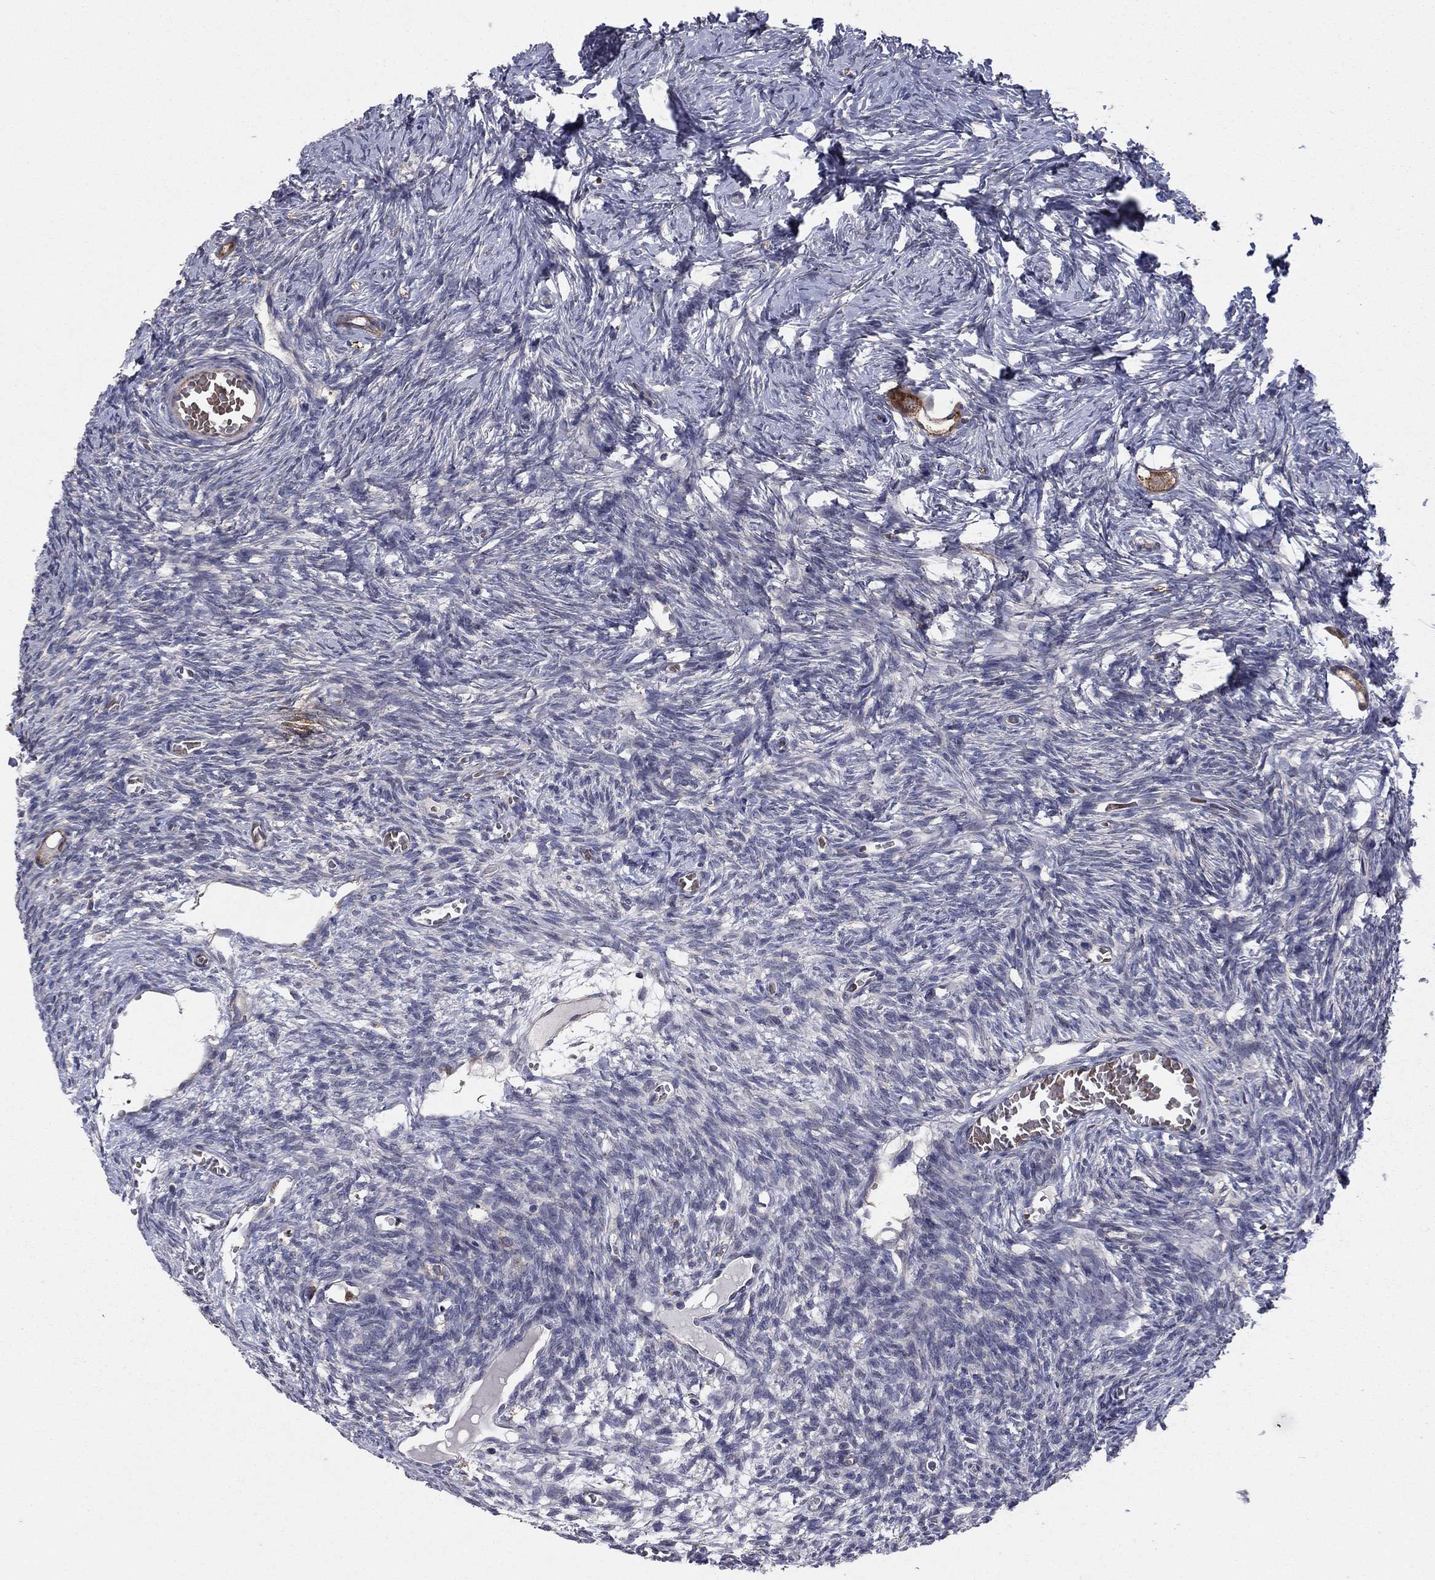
{"staining": {"intensity": "strong", "quantity": ">75%", "location": "cytoplasmic/membranous"}, "tissue": "ovary", "cell_type": "Follicle cells", "image_type": "normal", "snomed": [{"axis": "morphology", "description": "Normal tissue, NOS"}, {"axis": "topography", "description": "Ovary"}], "caption": "Ovary stained for a protein (brown) displays strong cytoplasmic/membranous positive staining in approximately >75% of follicle cells.", "gene": "MEA1", "patient": {"sex": "female", "age": 27}}